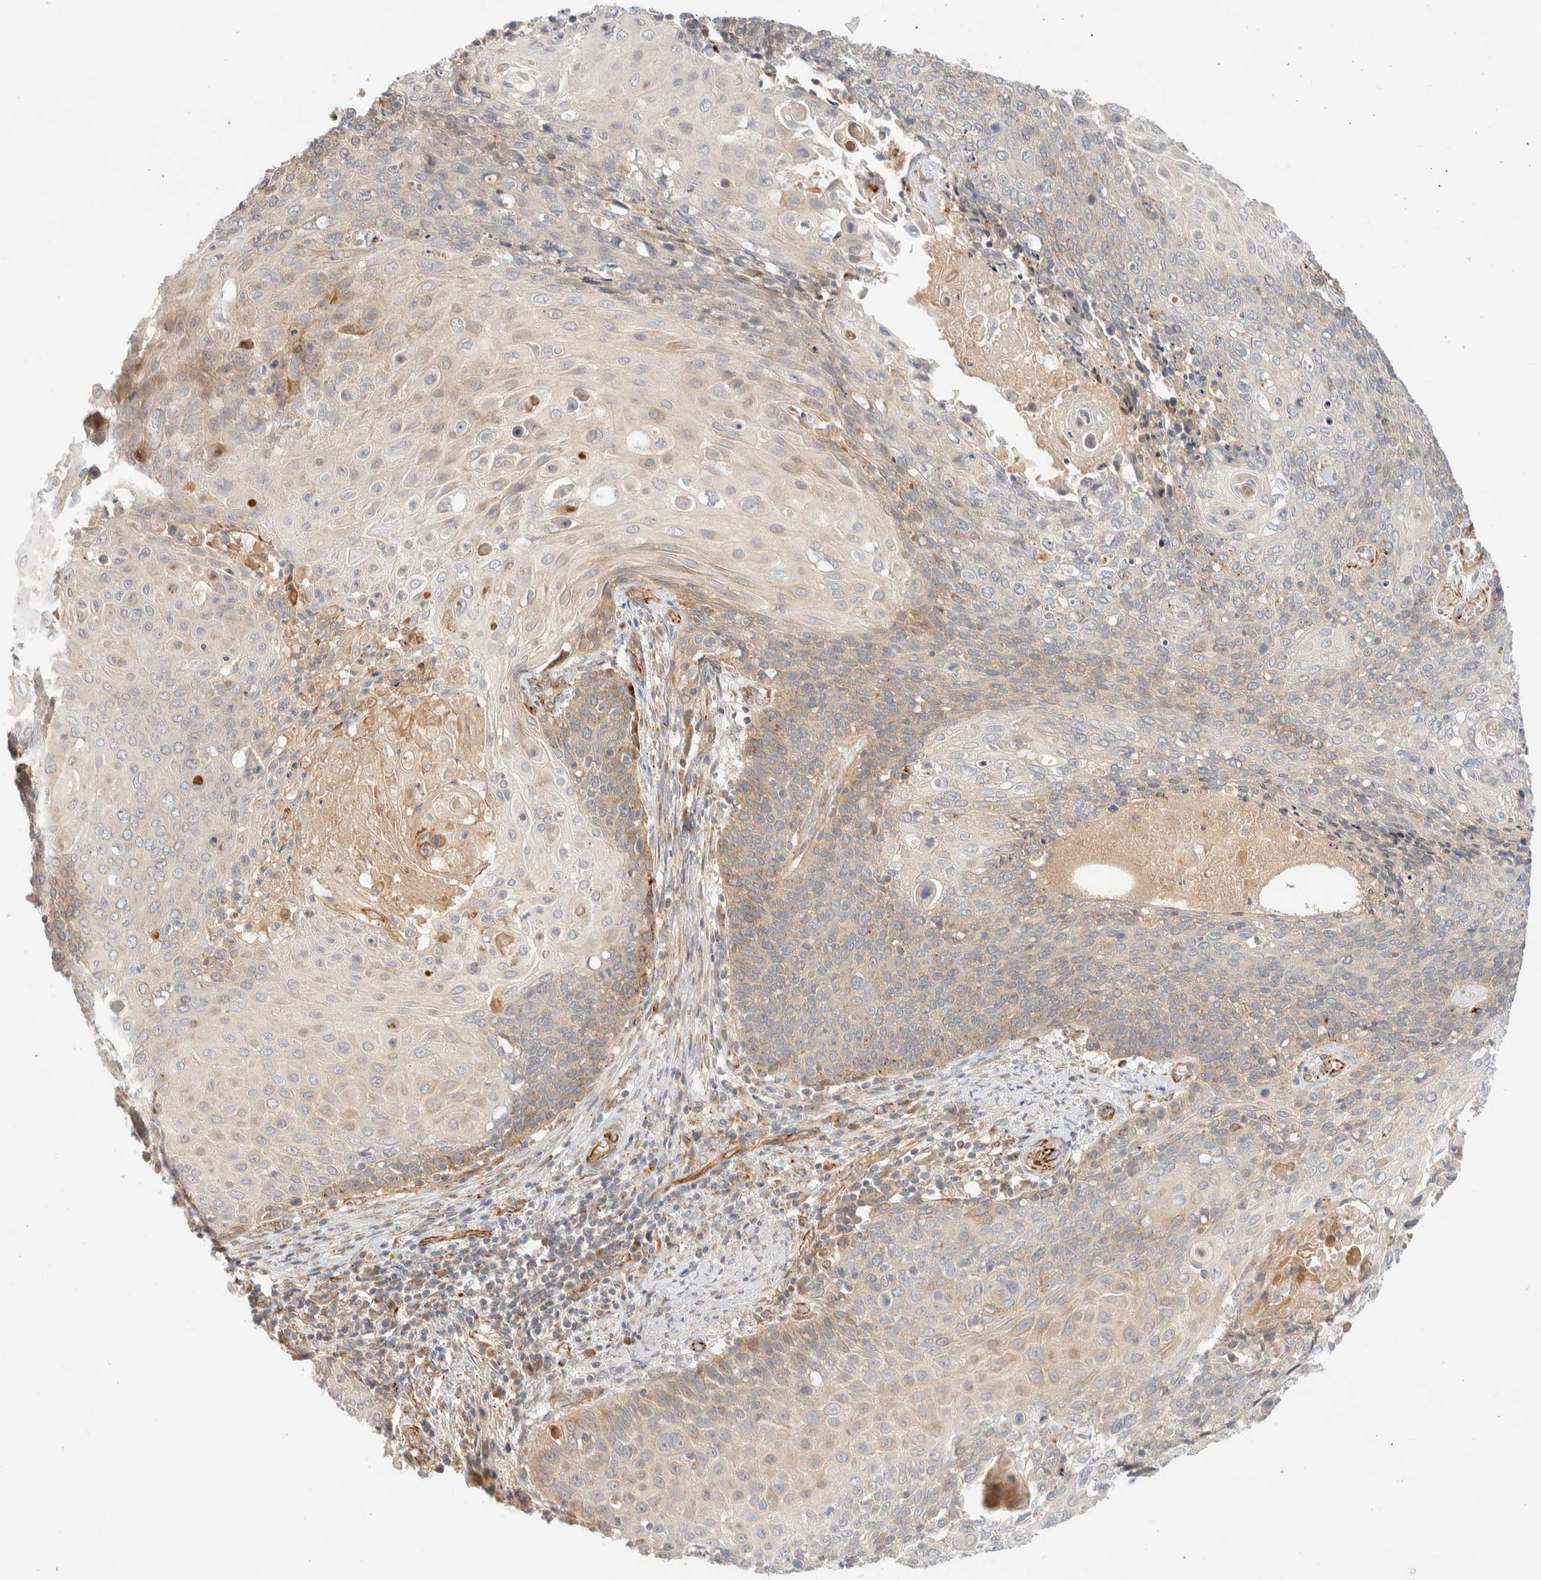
{"staining": {"intensity": "weak", "quantity": "25%-75%", "location": "cytoplasmic/membranous"}, "tissue": "cervical cancer", "cell_type": "Tumor cells", "image_type": "cancer", "snomed": [{"axis": "morphology", "description": "Squamous cell carcinoma, NOS"}, {"axis": "topography", "description": "Cervix"}], "caption": "Cervical squamous cell carcinoma stained for a protein (brown) shows weak cytoplasmic/membranous positive expression in about 25%-75% of tumor cells.", "gene": "FAT1", "patient": {"sex": "female", "age": 39}}